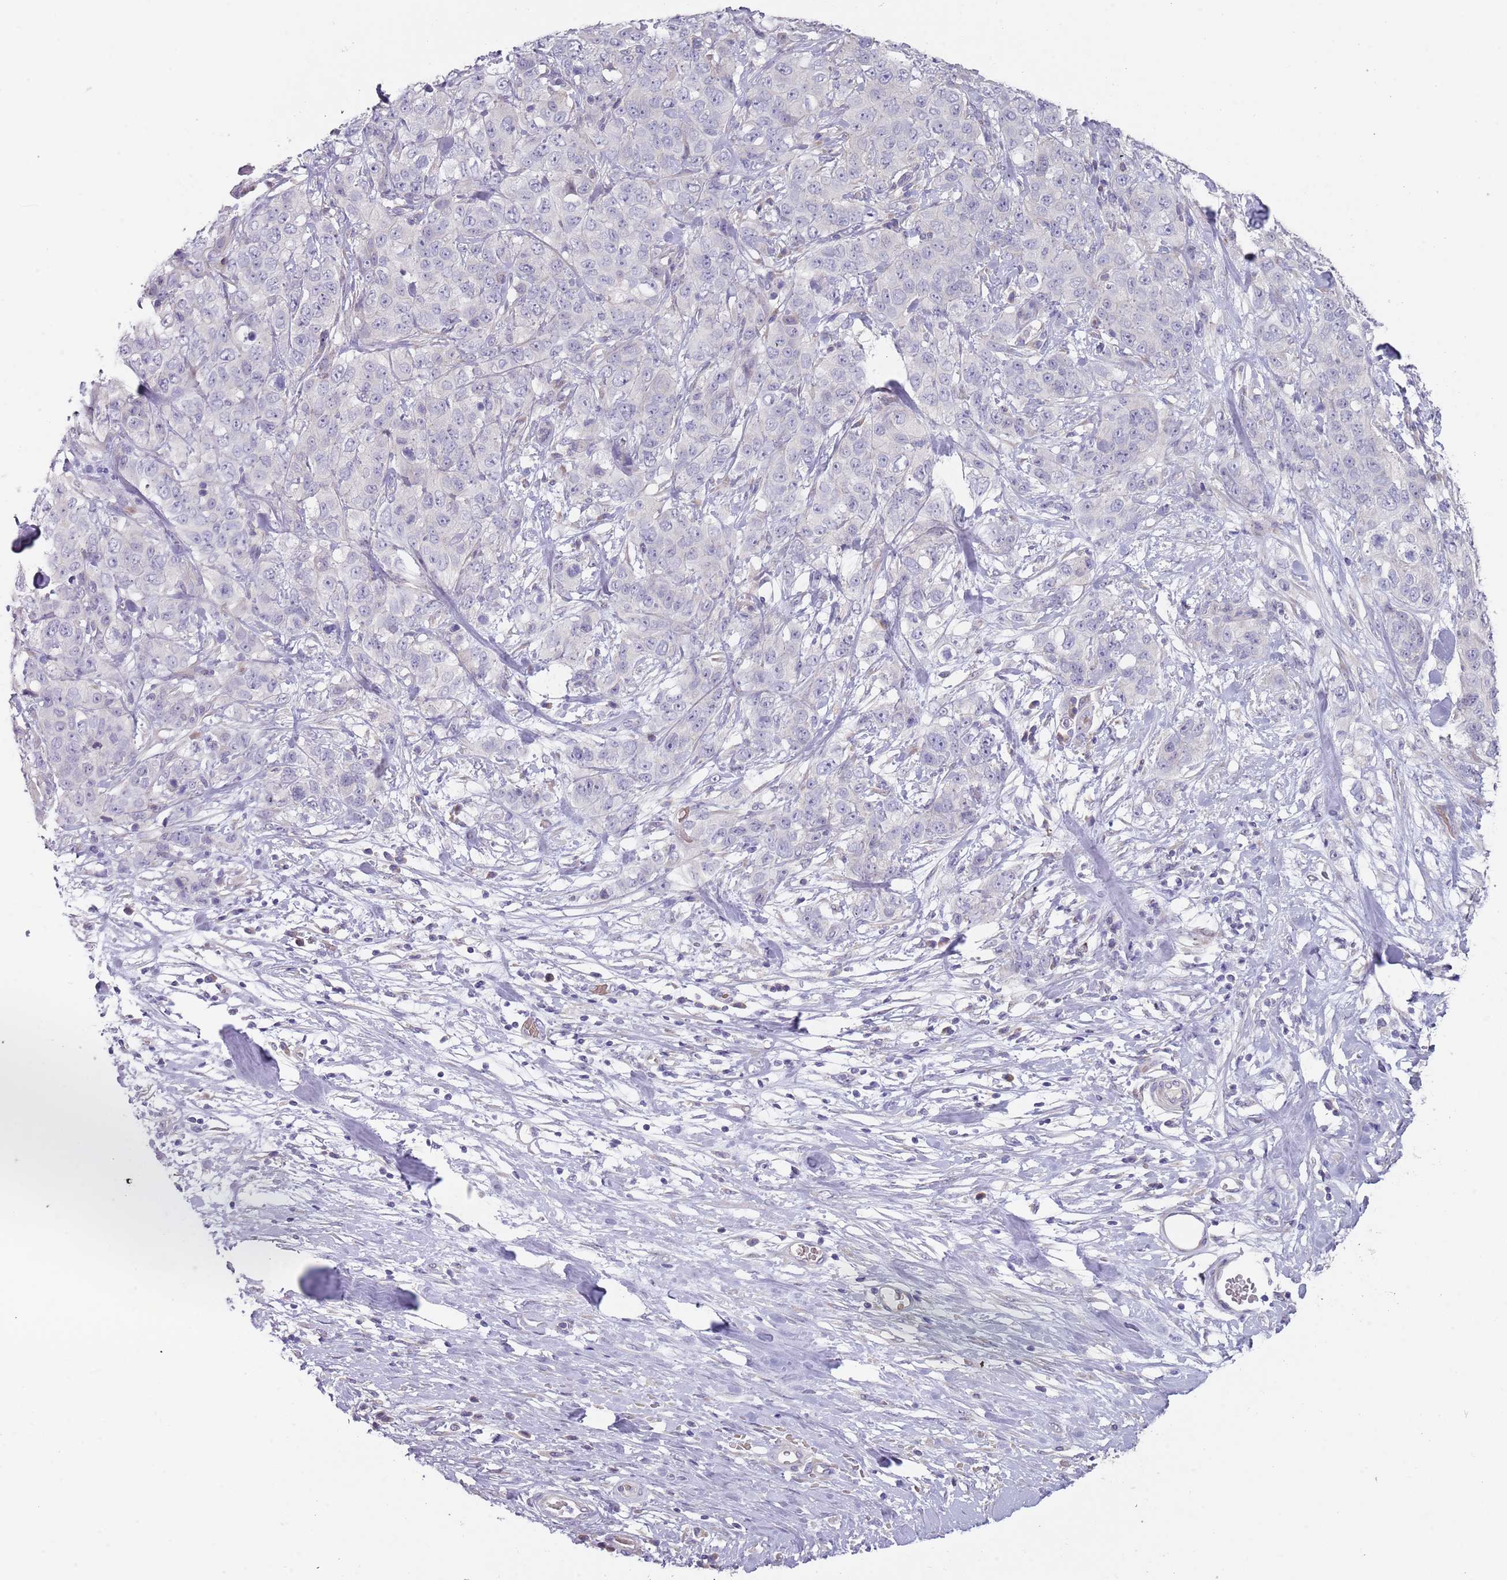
{"staining": {"intensity": "negative", "quantity": "none", "location": "none"}, "tissue": "stomach cancer", "cell_type": "Tumor cells", "image_type": "cancer", "snomed": [{"axis": "morphology", "description": "Adenocarcinoma, NOS"}, {"axis": "topography", "description": "Stomach"}], "caption": "Tumor cells are negative for protein expression in human stomach cancer (adenocarcinoma).", "gene": "PRAC1", "patient": {"sex": "male", "age": 48}}